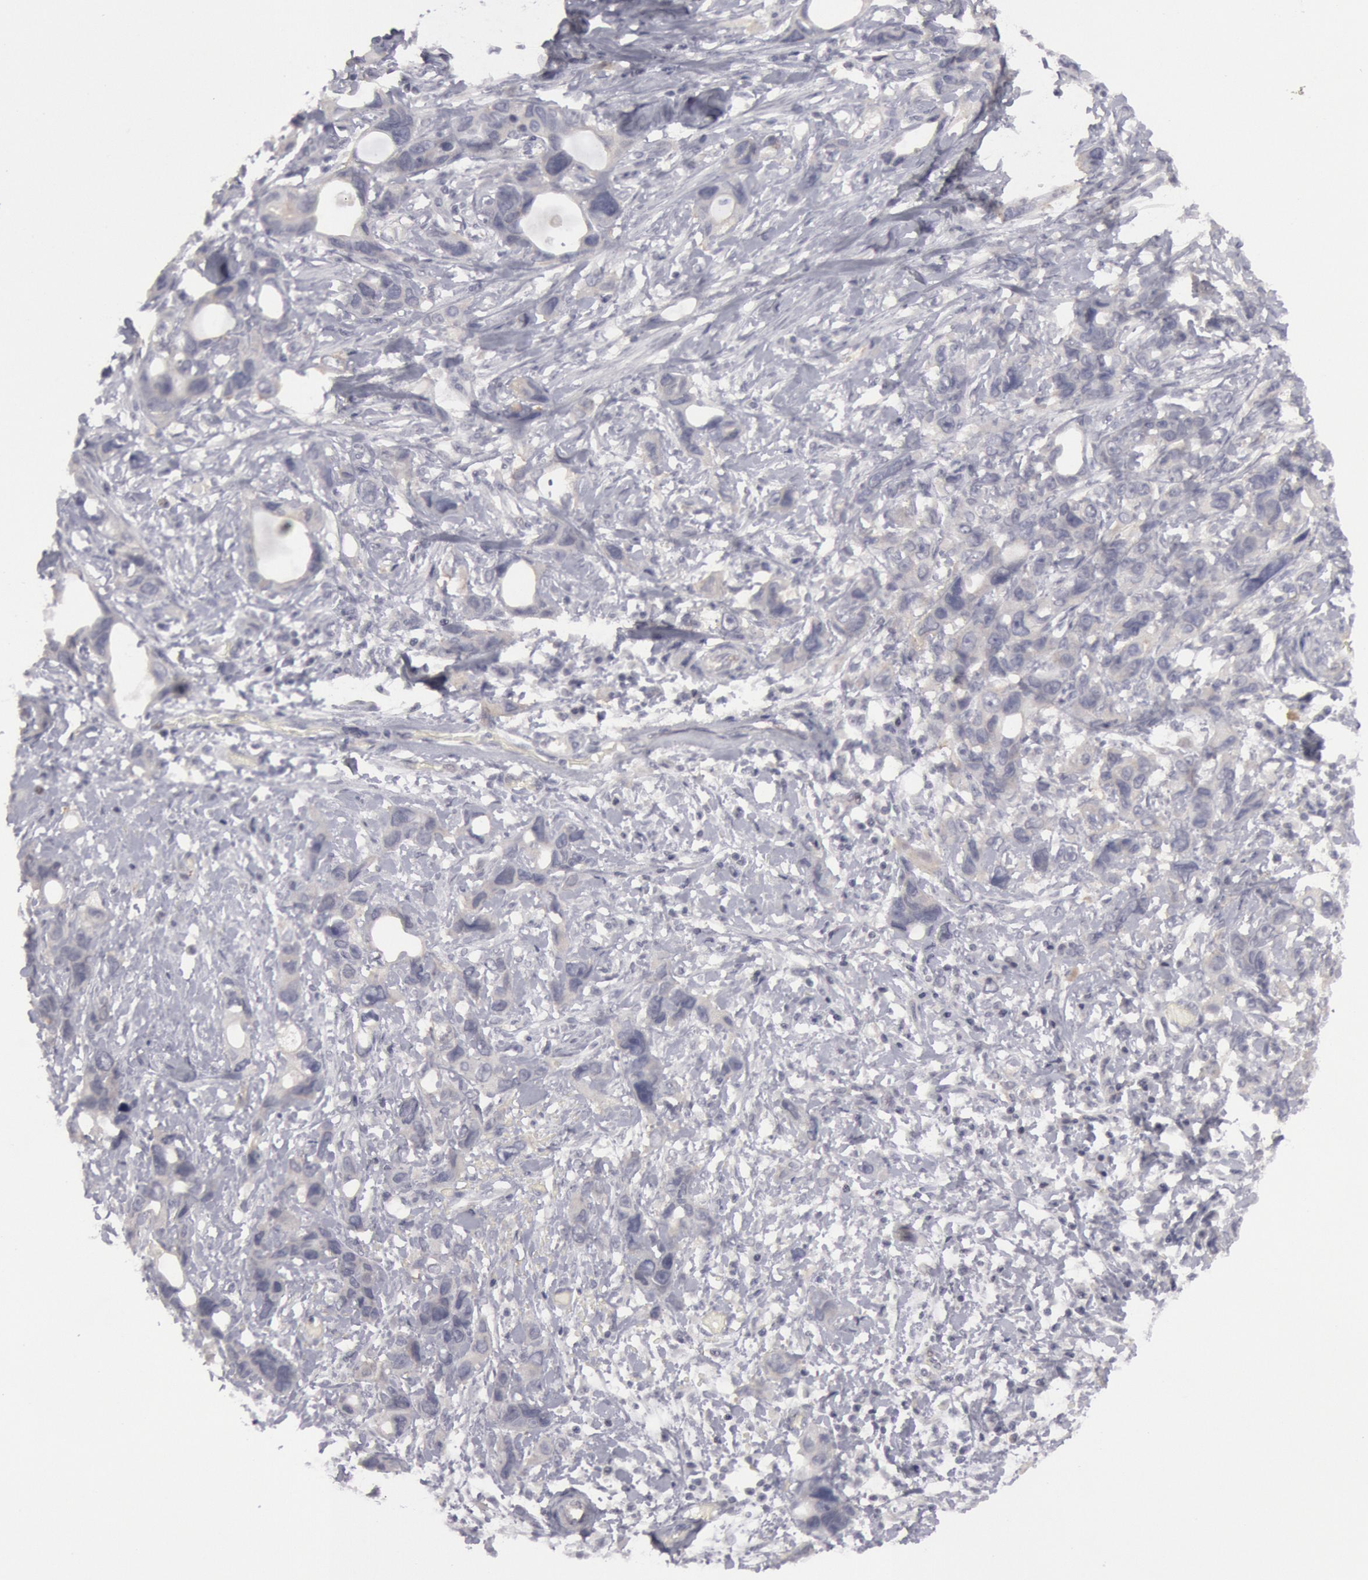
{"staining": {"intensity": "negative", "quantity": "none", "location": "none"}, "tissue": "stomach cancer", "cell_type": "Tumor cells", "image_type": "cancer", "snomed": [{"axis": "morphology", "description": "Adenocarcinoma, NOS"}, {"axis": "topography", "description": "Stomach, upper"}], "caption": "Tumor cells are negative for brown protein staining in adenocarcinoma (stomach).", "gene": "JOSD1", "patient": {"sex": "male", "age": 47}}